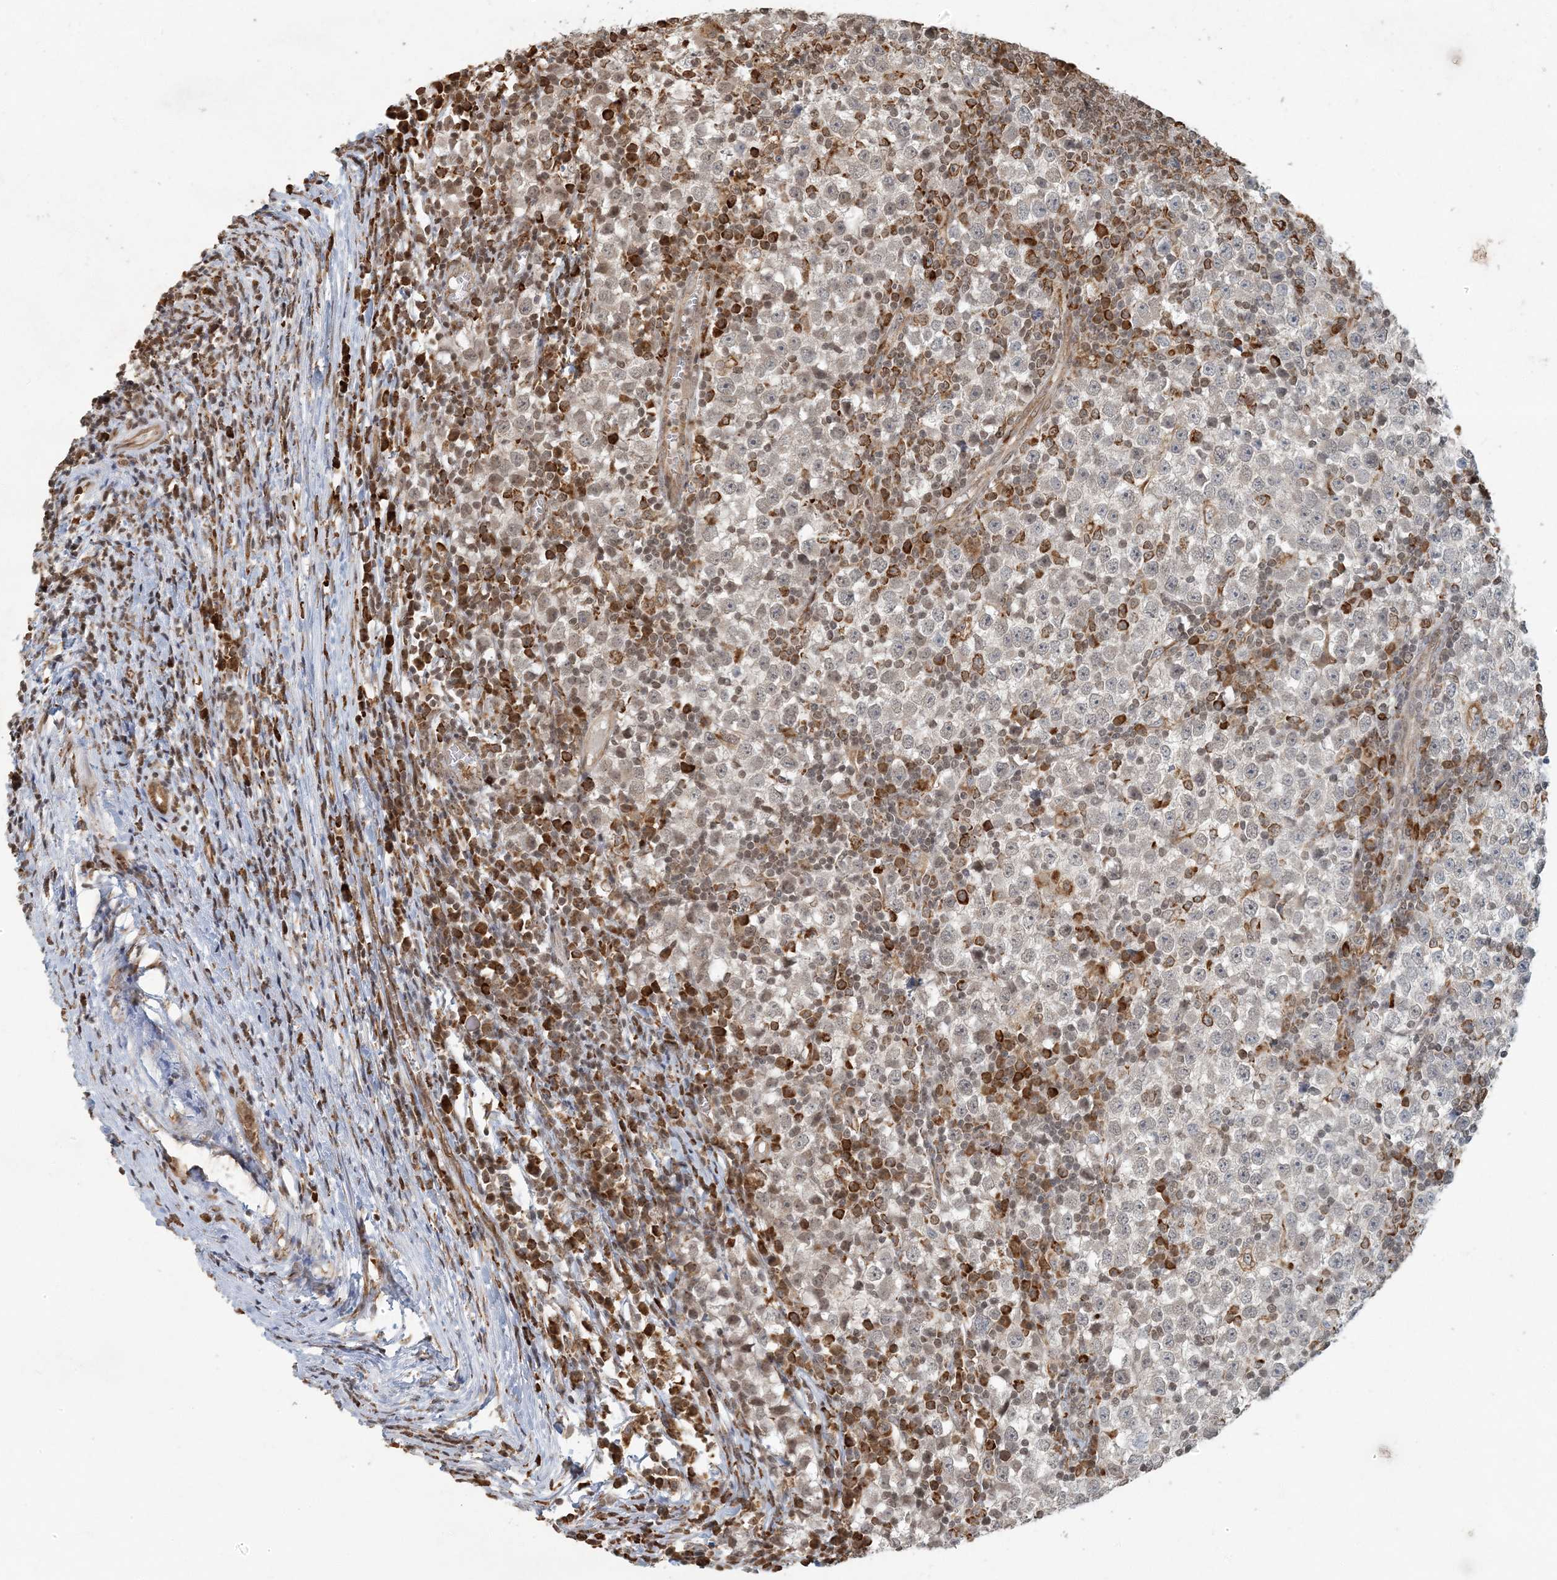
{"staining": {"intensity": "weak", "quantity": "<25%", "location": "nuclear"}, "tissue": "testis cancer", "cell_type": "Tumor cells", "image_type": "cancer", "snomed": [{"axis": "morphology", "description": "Seminoma, NOS"}, {"axis": "topography", "description": "Testis"}], "caption": "DAB (3,3'-diaminobenzidine) immunohistochemical staining of testis cancer shows no significant staining in tumor cells.", "gene": "AK9", "patient": {"sex": "male", "age": 65}}